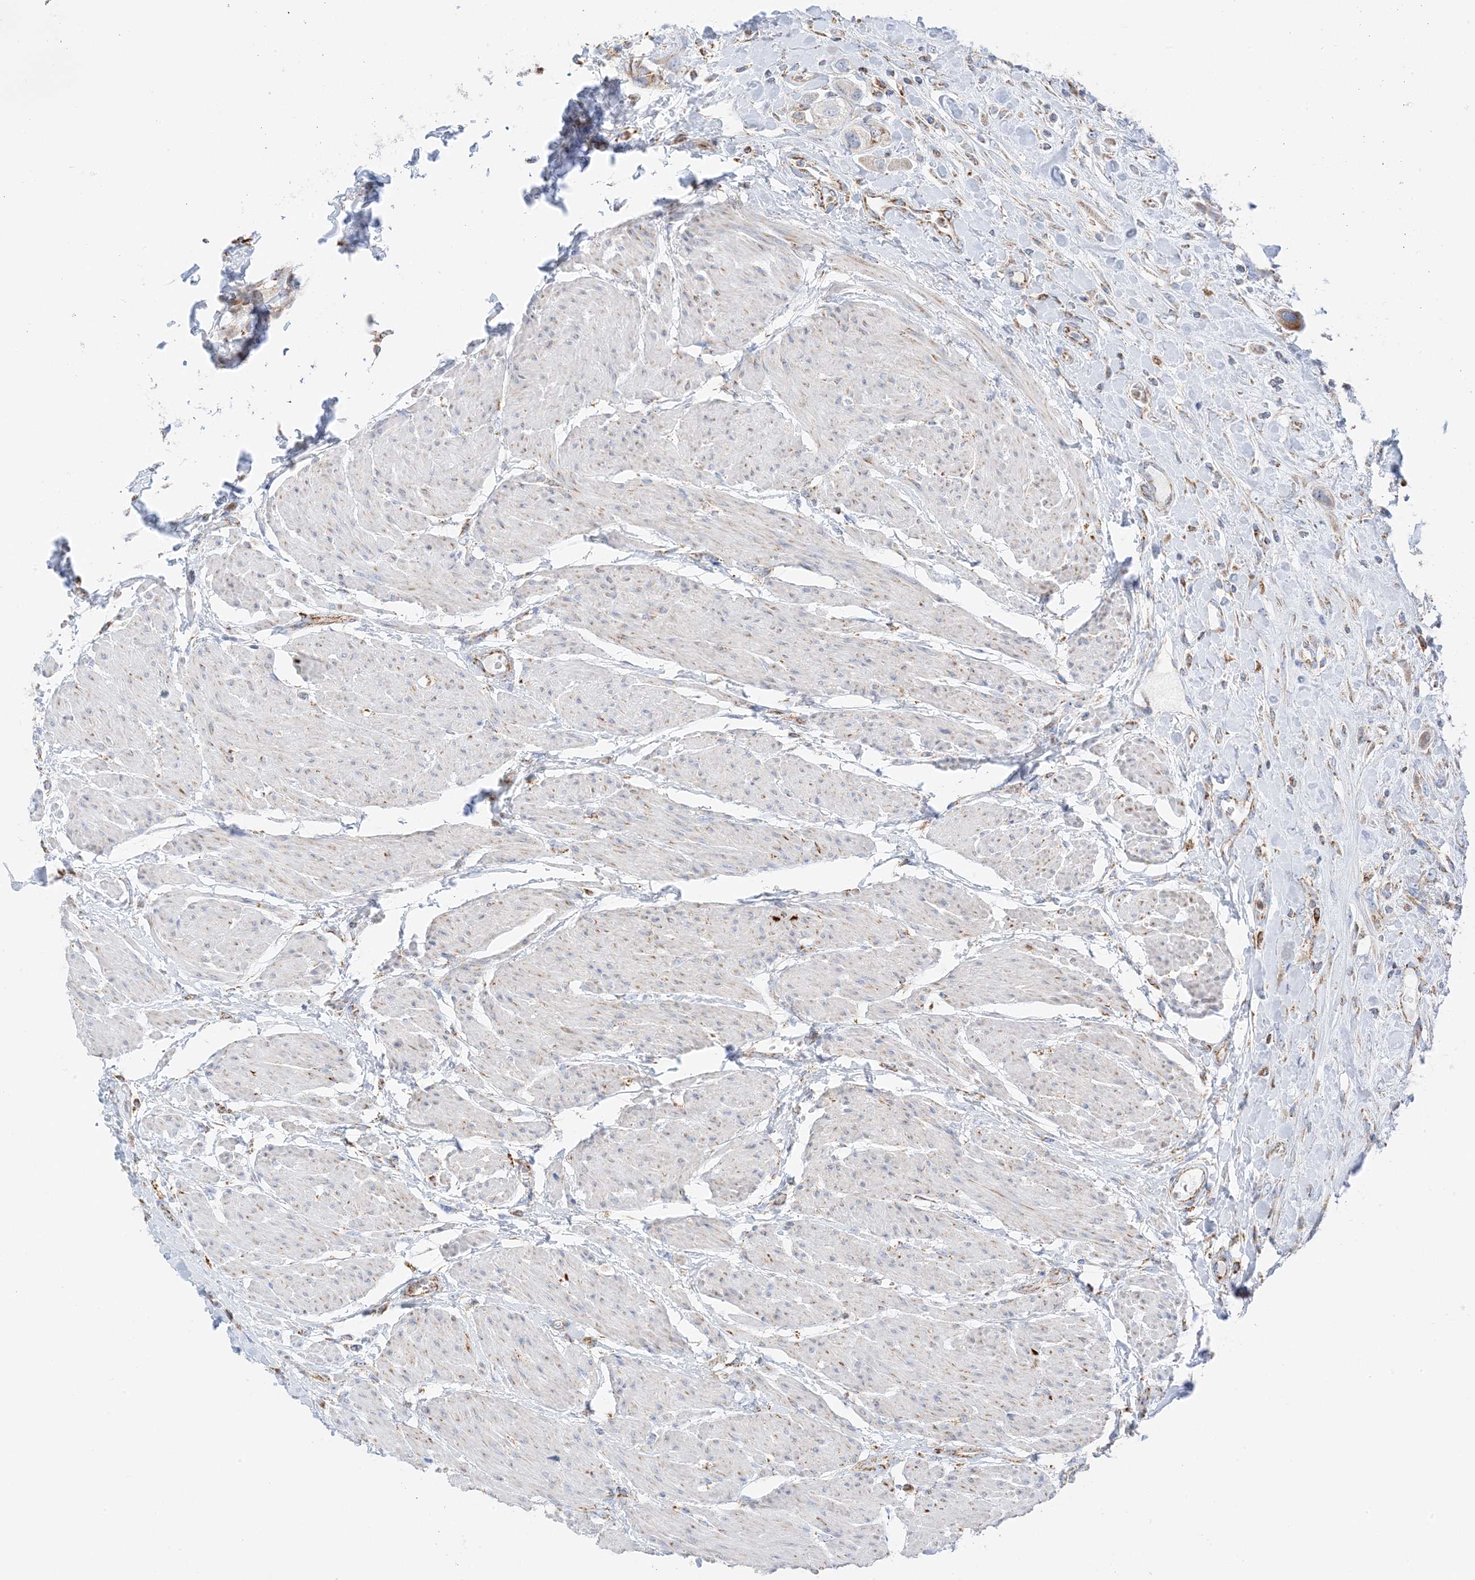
{"staining": {"intensity": "weak", "quantity": ">75%", "location": "cytoplasmic/membranous"}, "tissue": "urothelial cancer", "cell_type": "Tumor cells", "image_type": "cancer", "snomed": [{"axis": "morphology", "description": "Urothelial carcinoma, High grade"}, {"axis": "topography", "description": "Urinary bladder"}], "caption": "Brown immunohistochemical staining in human urothelial cancer shows weak cytoplasmic/membranous staining in about >75% of tumor cells. The protein of interest is shown in brown color, while the nuclei are stained blue.", "gene": "CAPN13", "patient": {"sex": "male", "age": 50}}